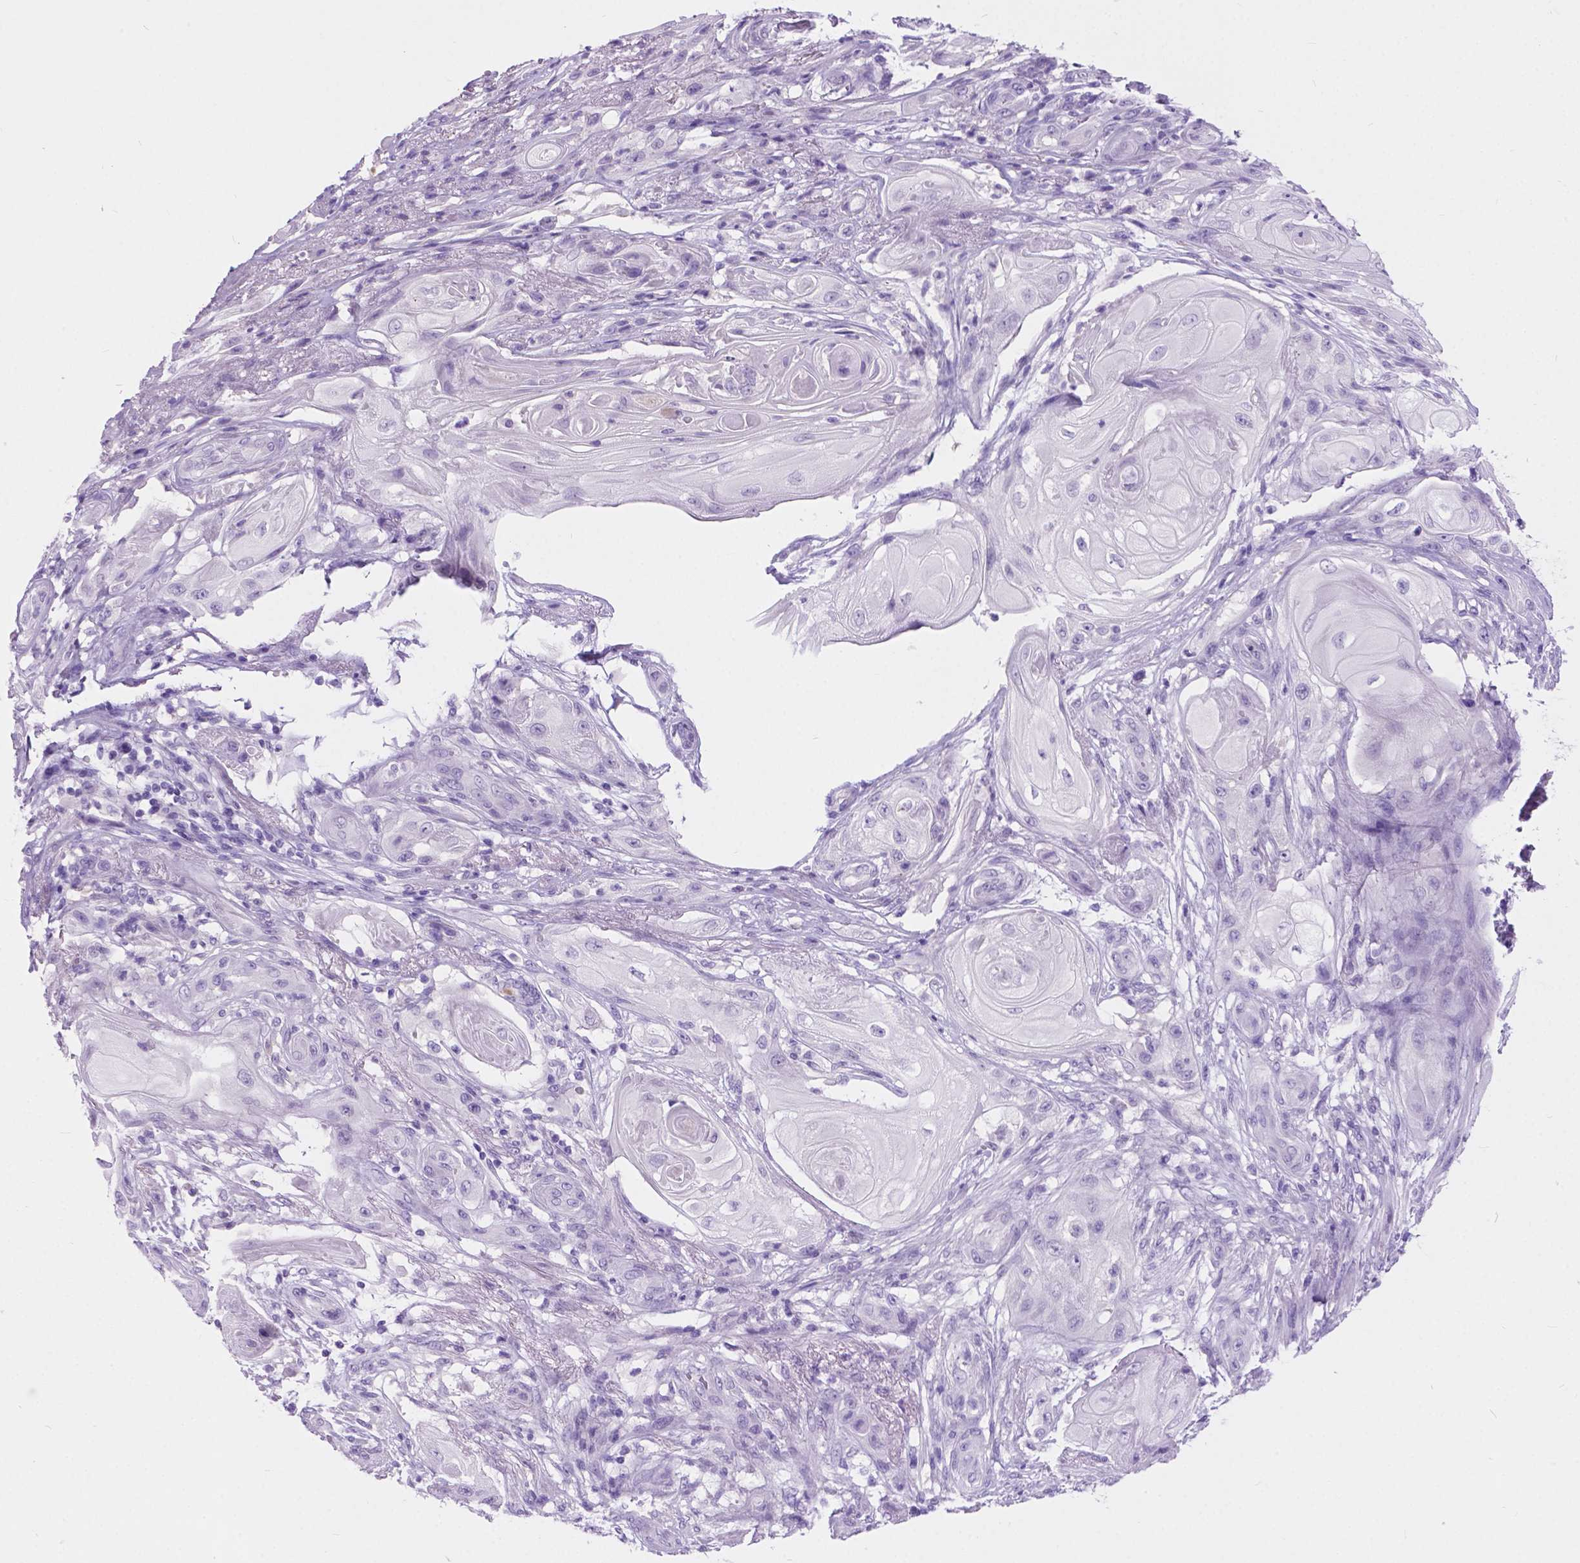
{"staining": {"intensity": "negative", "quantity": "none", "location": "none"}, "tissue": "skin cancer", "cell_type": "Tumor cells", "image_type": "cancer", "snomed": [{"axis": "morphology", "description": "Squamous cell carcinoma, NOS"}, {"axis": "topography", "description": "Skin"}], "caption": "Human skin squamous cell carcinoma stained for a protein using immunohistochemistry (IHC) displays no positivity in tumor cells.", "gene": "ARMS2", "patient": {"sex": "male", "age": 62}}